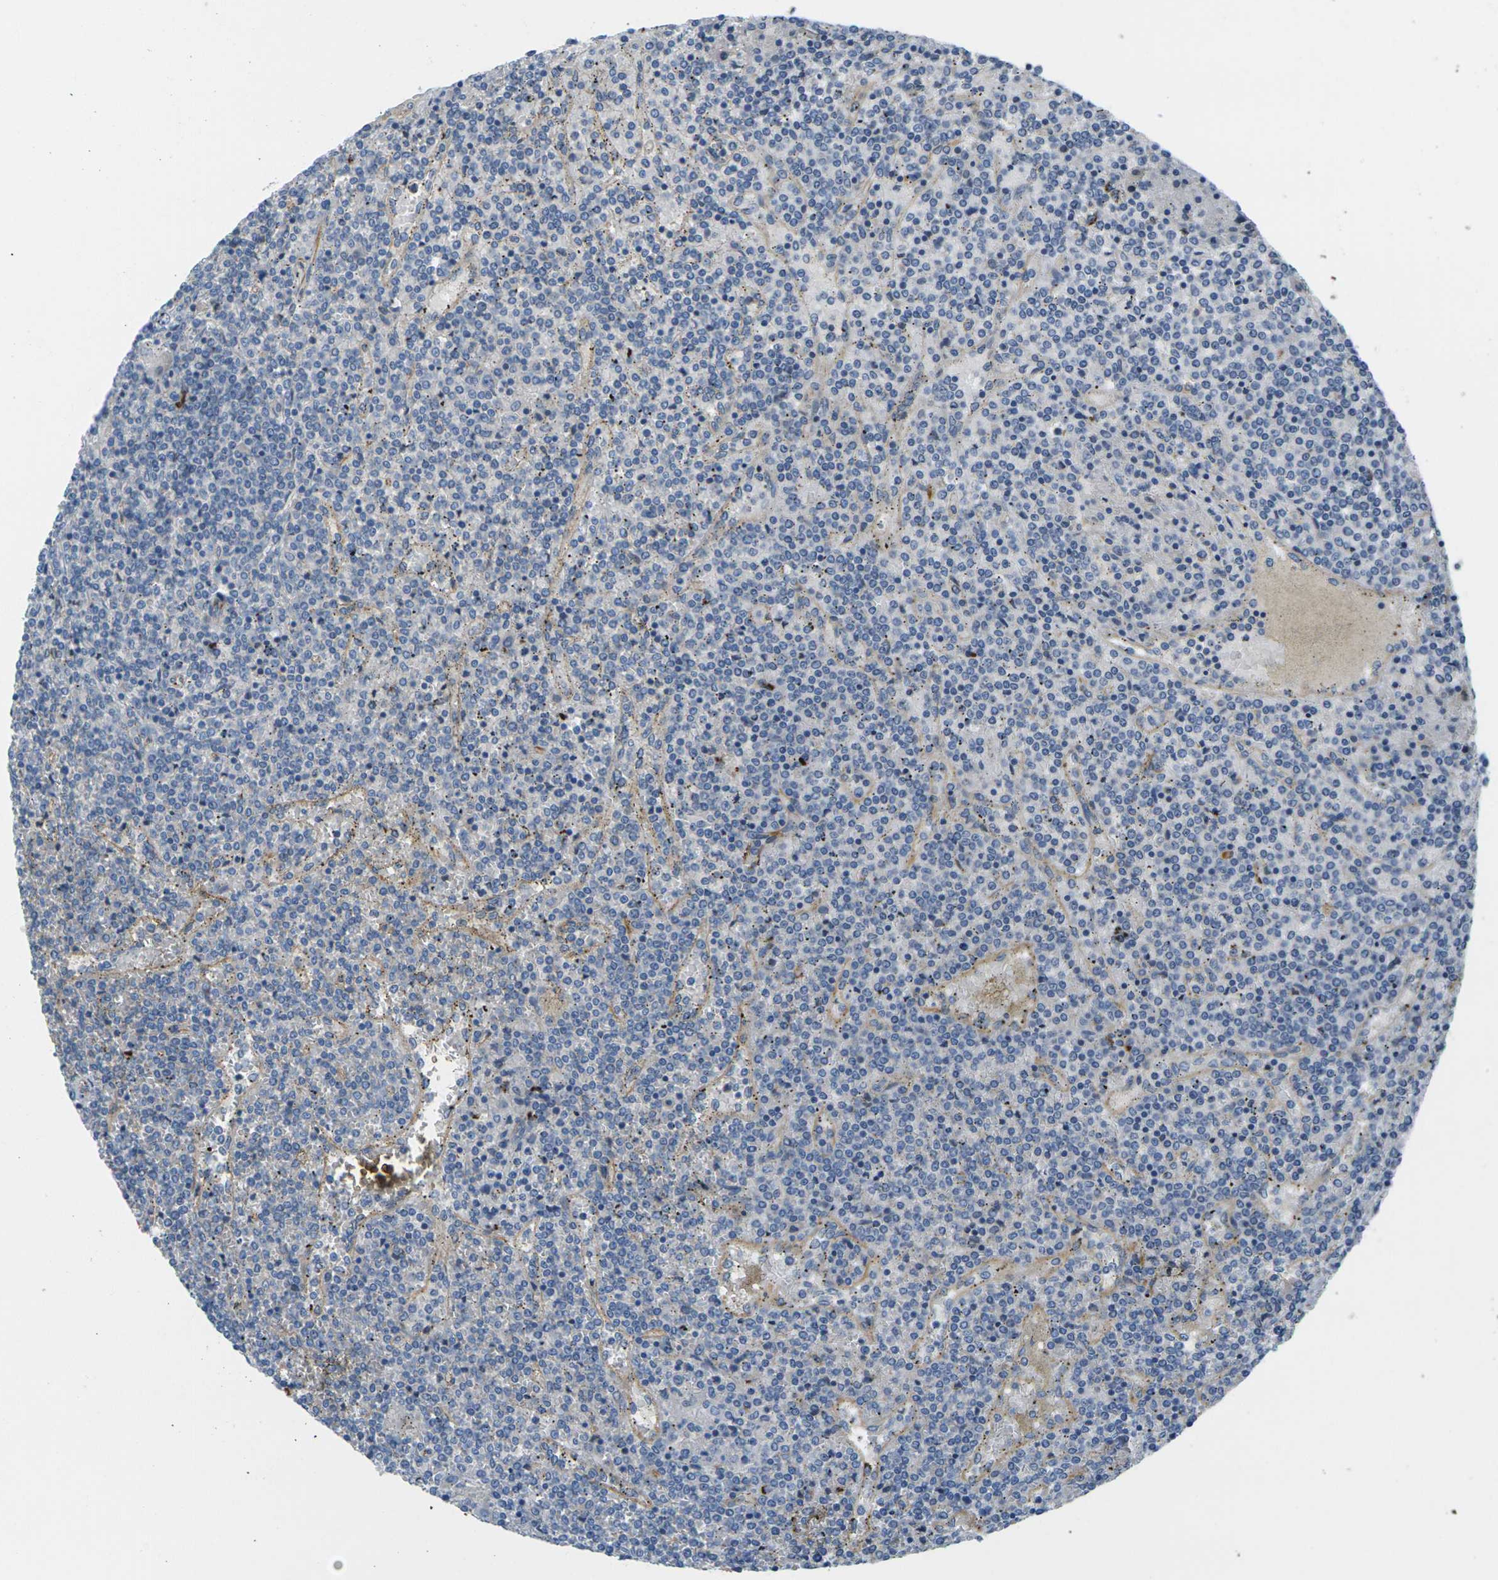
{"staining": {"intensity": "negative", "quantity": "none", "location": "none"}, "tissue": "lymphoma", "cell_type": "Tumor cells", "image_type": "cancer", "snomed": [{"axis": "morphology", "description": "Malignant lymphoma, non-Hodgkin's type, Low grade"}, {"axis": "topography", "description": "Spleen"}], "caption": "Immunohistochemistry of low-grade malignant lymphoma, non-Hodgkin's type demonstrates no expression in tumor cells. (DAB immunohistochemistry (IHC), high magnification).", "gene": "CYP2C8", "patient": {"sex": "female", "age": 19}}